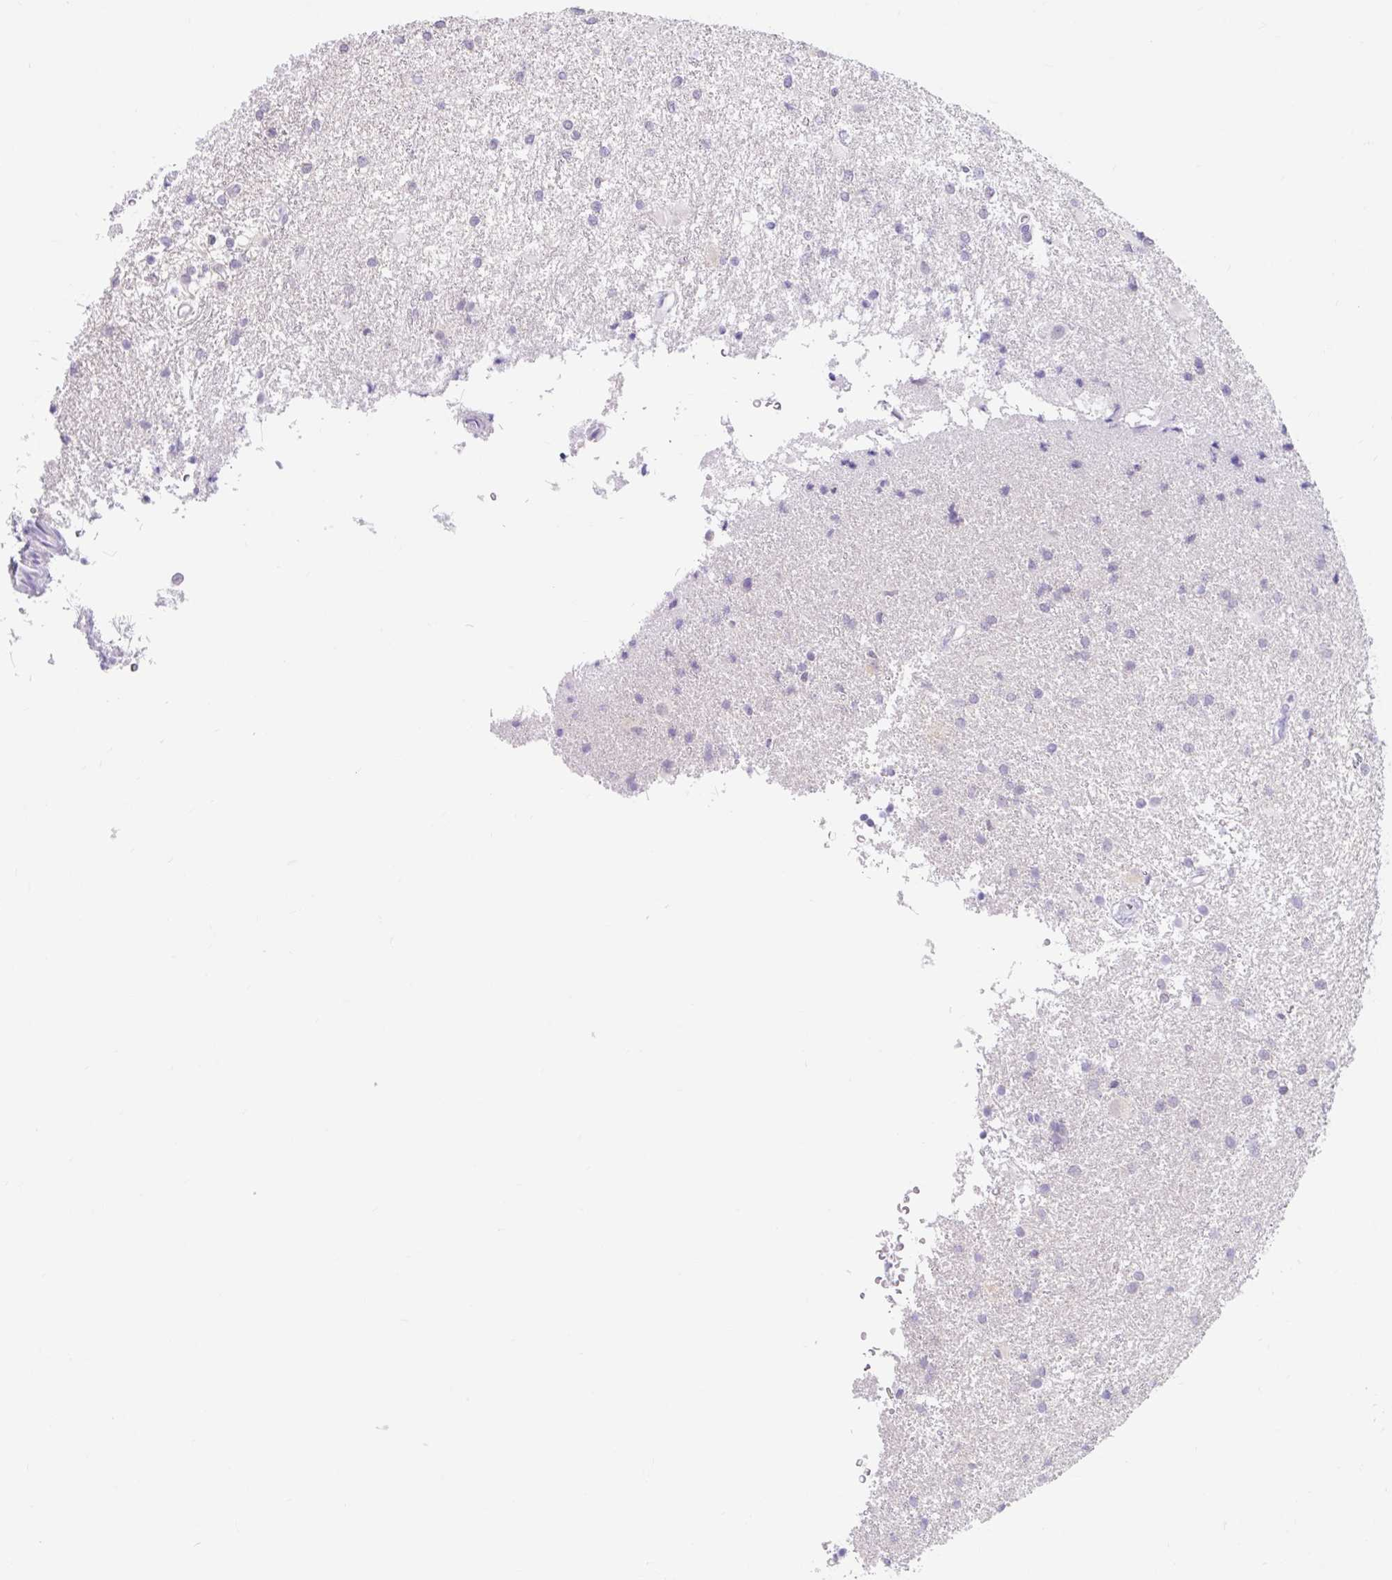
{"staining": {"intensity": "negative", "quantity": "none", "location": "none"}, "tissue": "glioma", "cell_type": "Tumor cells", "image_type": "cancer", "snomed": [{"axis": "morphology", "description": "Glioma, malignant, High grade"}, {"axis": "topography", "description": "Brain"}], "caption": "A high-resolution histopathology image shows IHC staining of glioma, which displays no significant staining in tumor cells.", "gene": "ITPK1", "patient": {"sex": "female", "age": 50}}